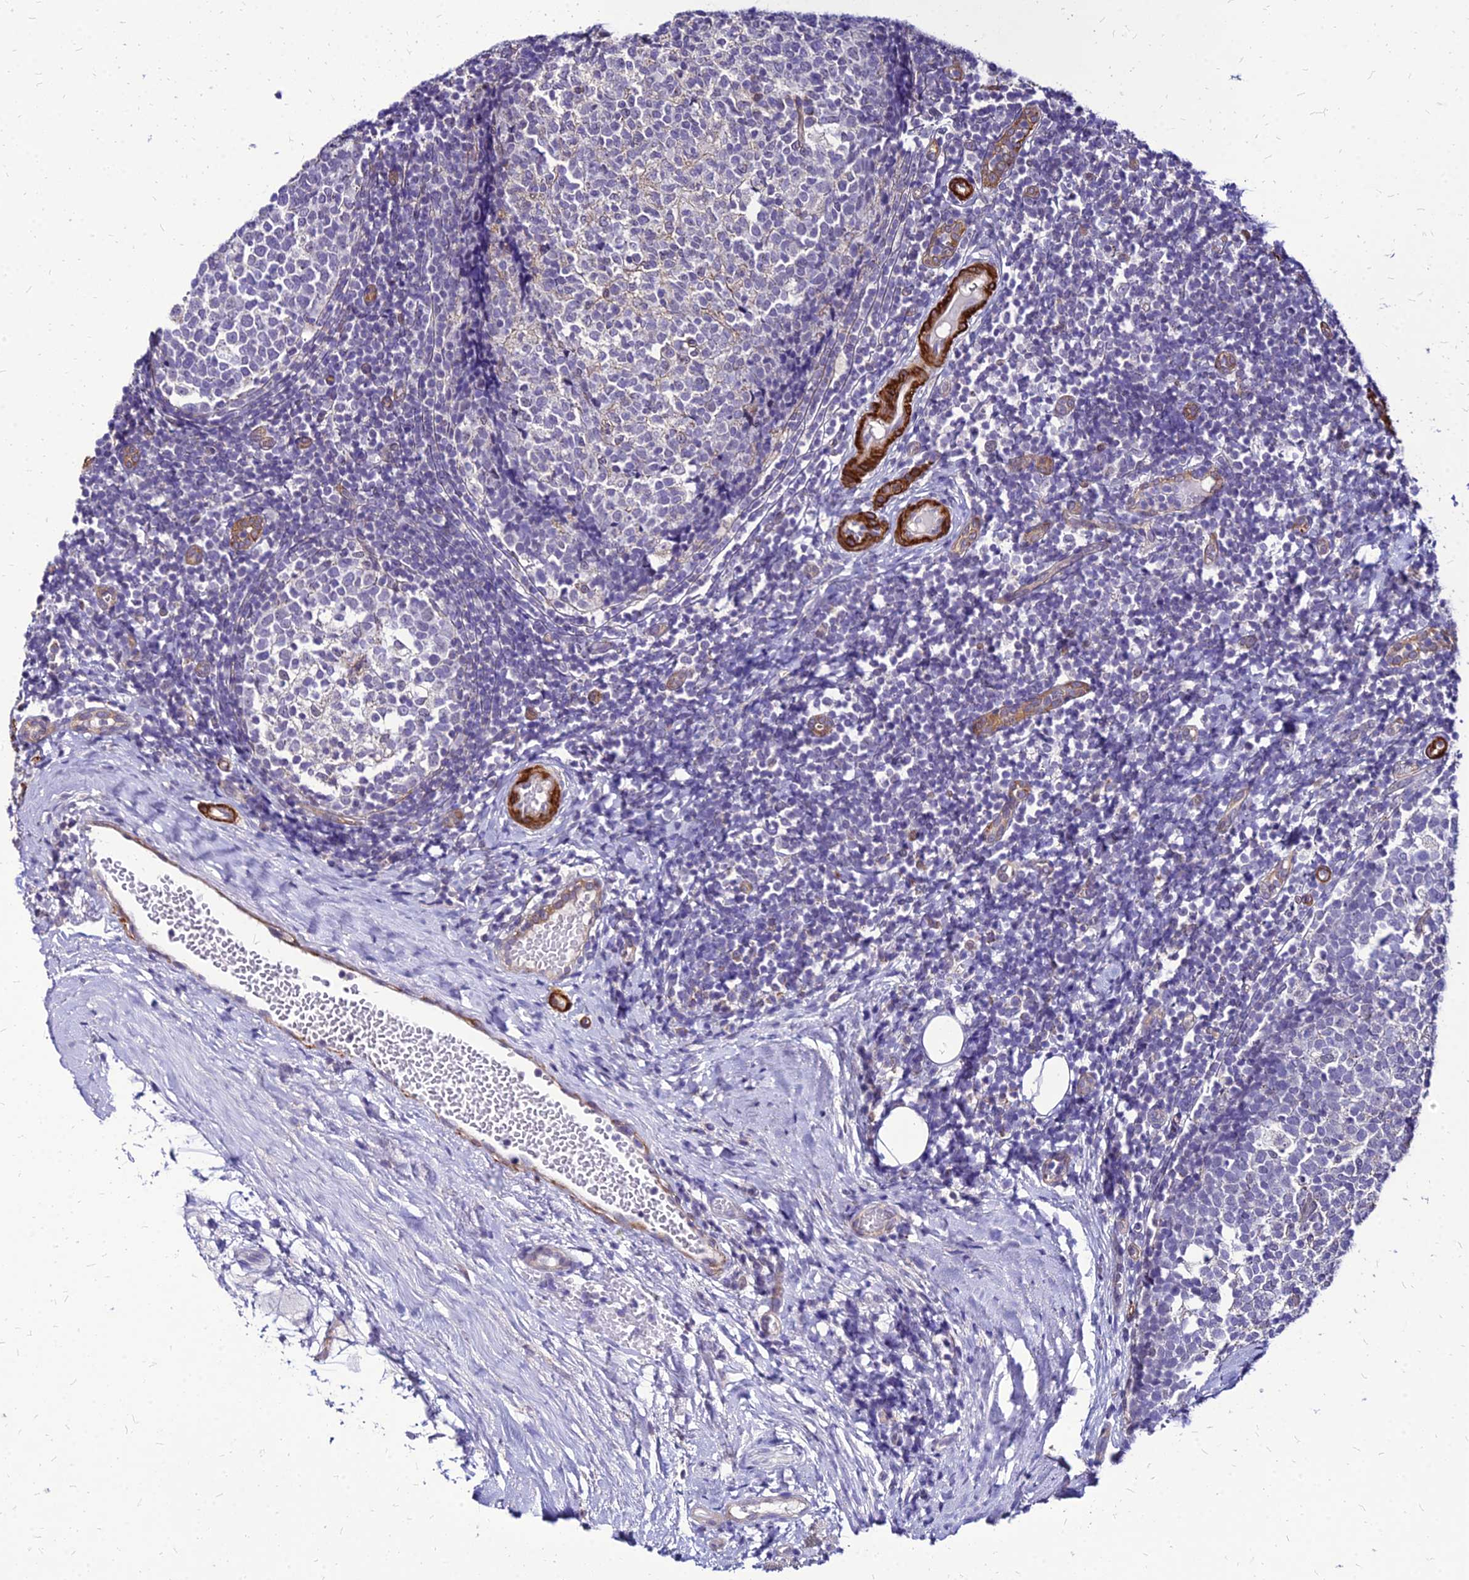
{"staining": {"intensity": "negative", "quantity": "none", "location": "none"}, "tissue": "tonsil", "cell_type": "Germinal center cells", "image_type": "normal", "snomed": [{"axis": "morphology", "description": "Normal tissue, NOS"}, {"axis": "topography", "description": "Tonsil"}], "caption": "Human tonsil stained for a protein using immunohistochemistry (IHC) shows no positivity in germinal center cells.", "gene": "YEATS2", "patient": {"sex": "female", "age": 19}}